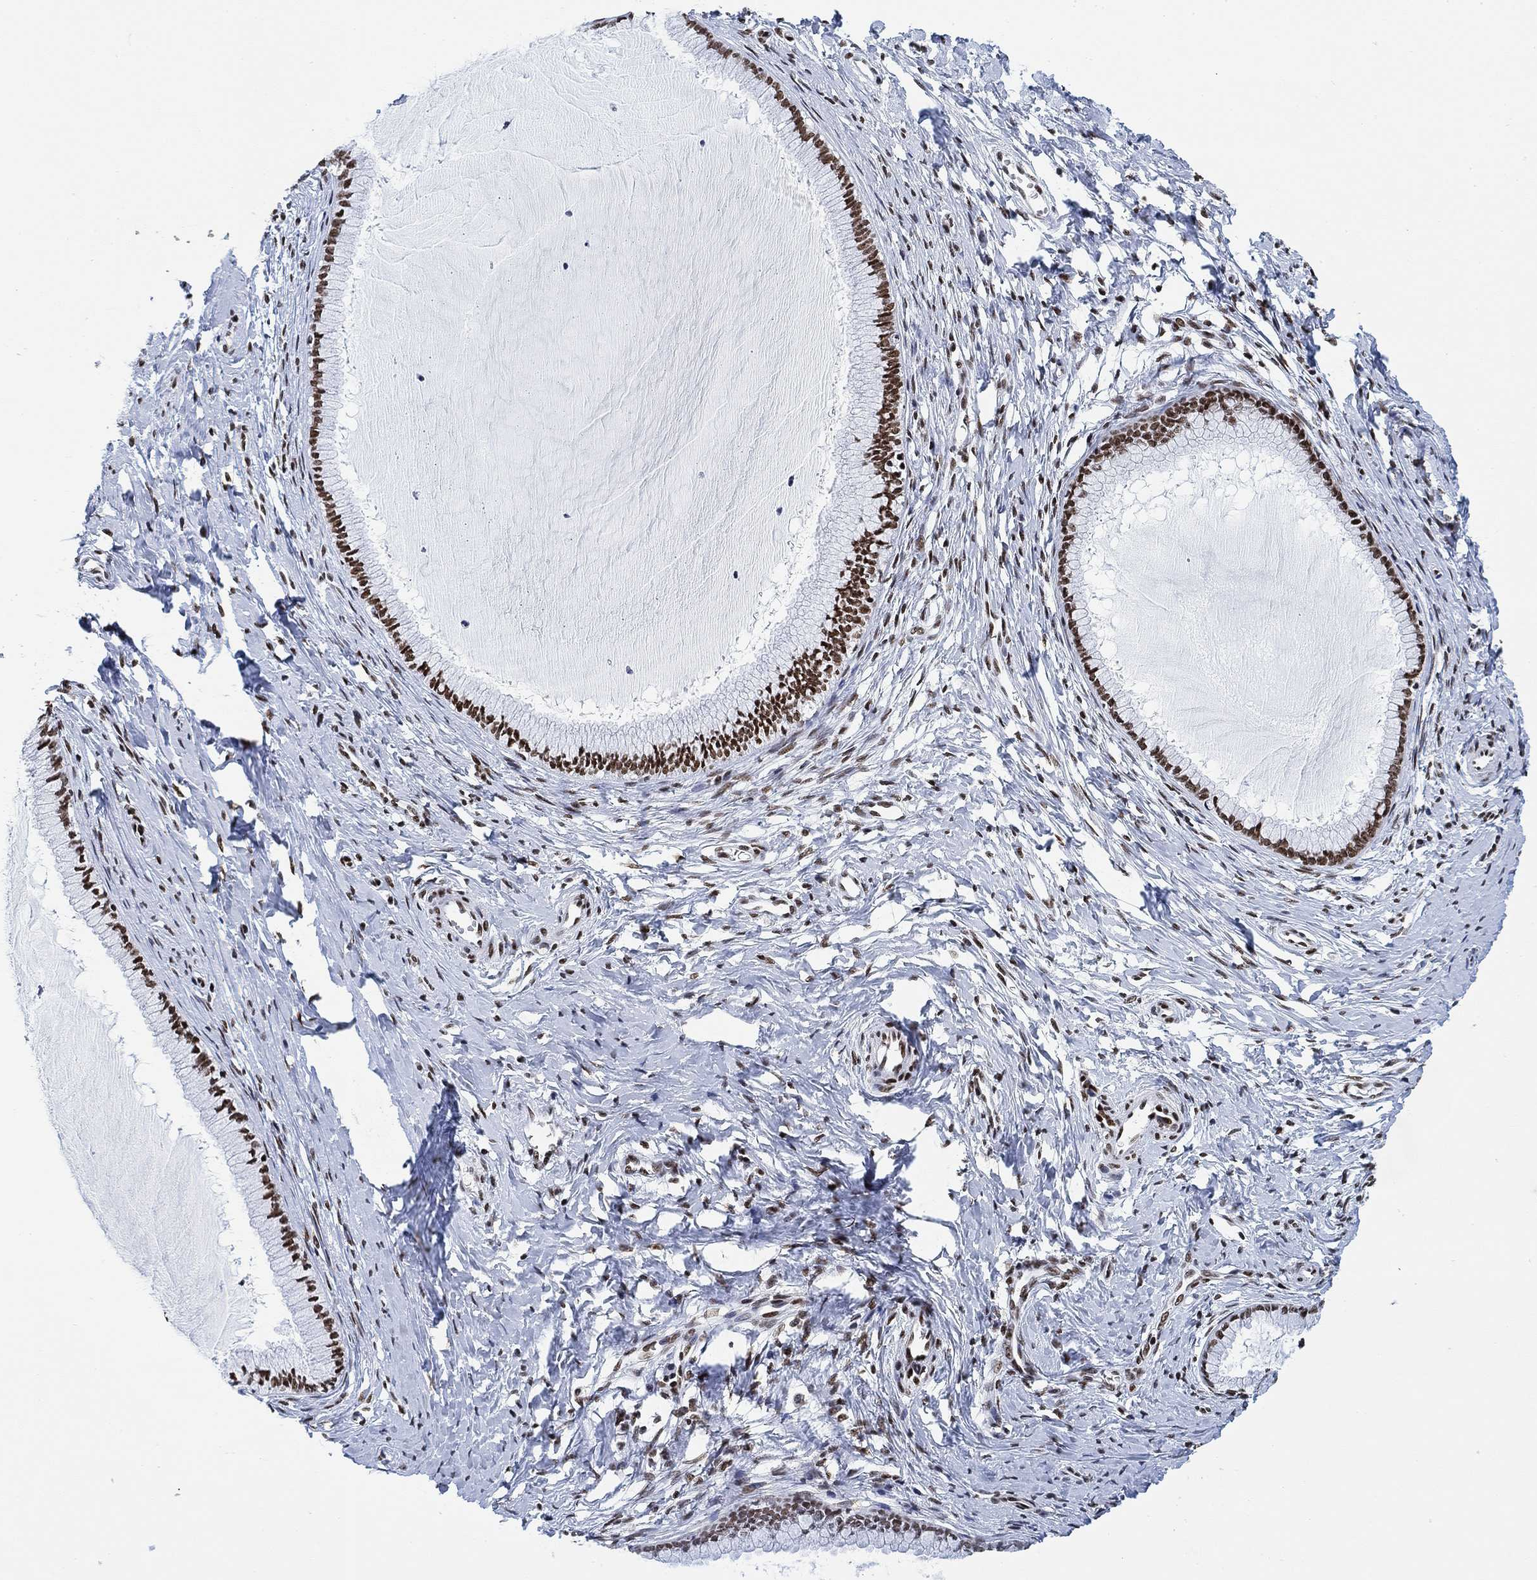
{"staining": {"intensity": "strong", "quantity": ">75%", "location": "nuclear"}, "tissue": "cervix", "cell_type": "Glandular cells", "image_type": "normal", "snomed": [{"axis": "morphology", "description": "Normal tissue, NOS"}, {"axis": "topography", "description": "Cervix"}], "caption": "There is high levels of strong nuclear expression in glandular cells of benign cervix, as demonstrated by immunohistochemical staining (brown color).", "gene": "H1", "patient": {"sex": "female", "age": 40}}